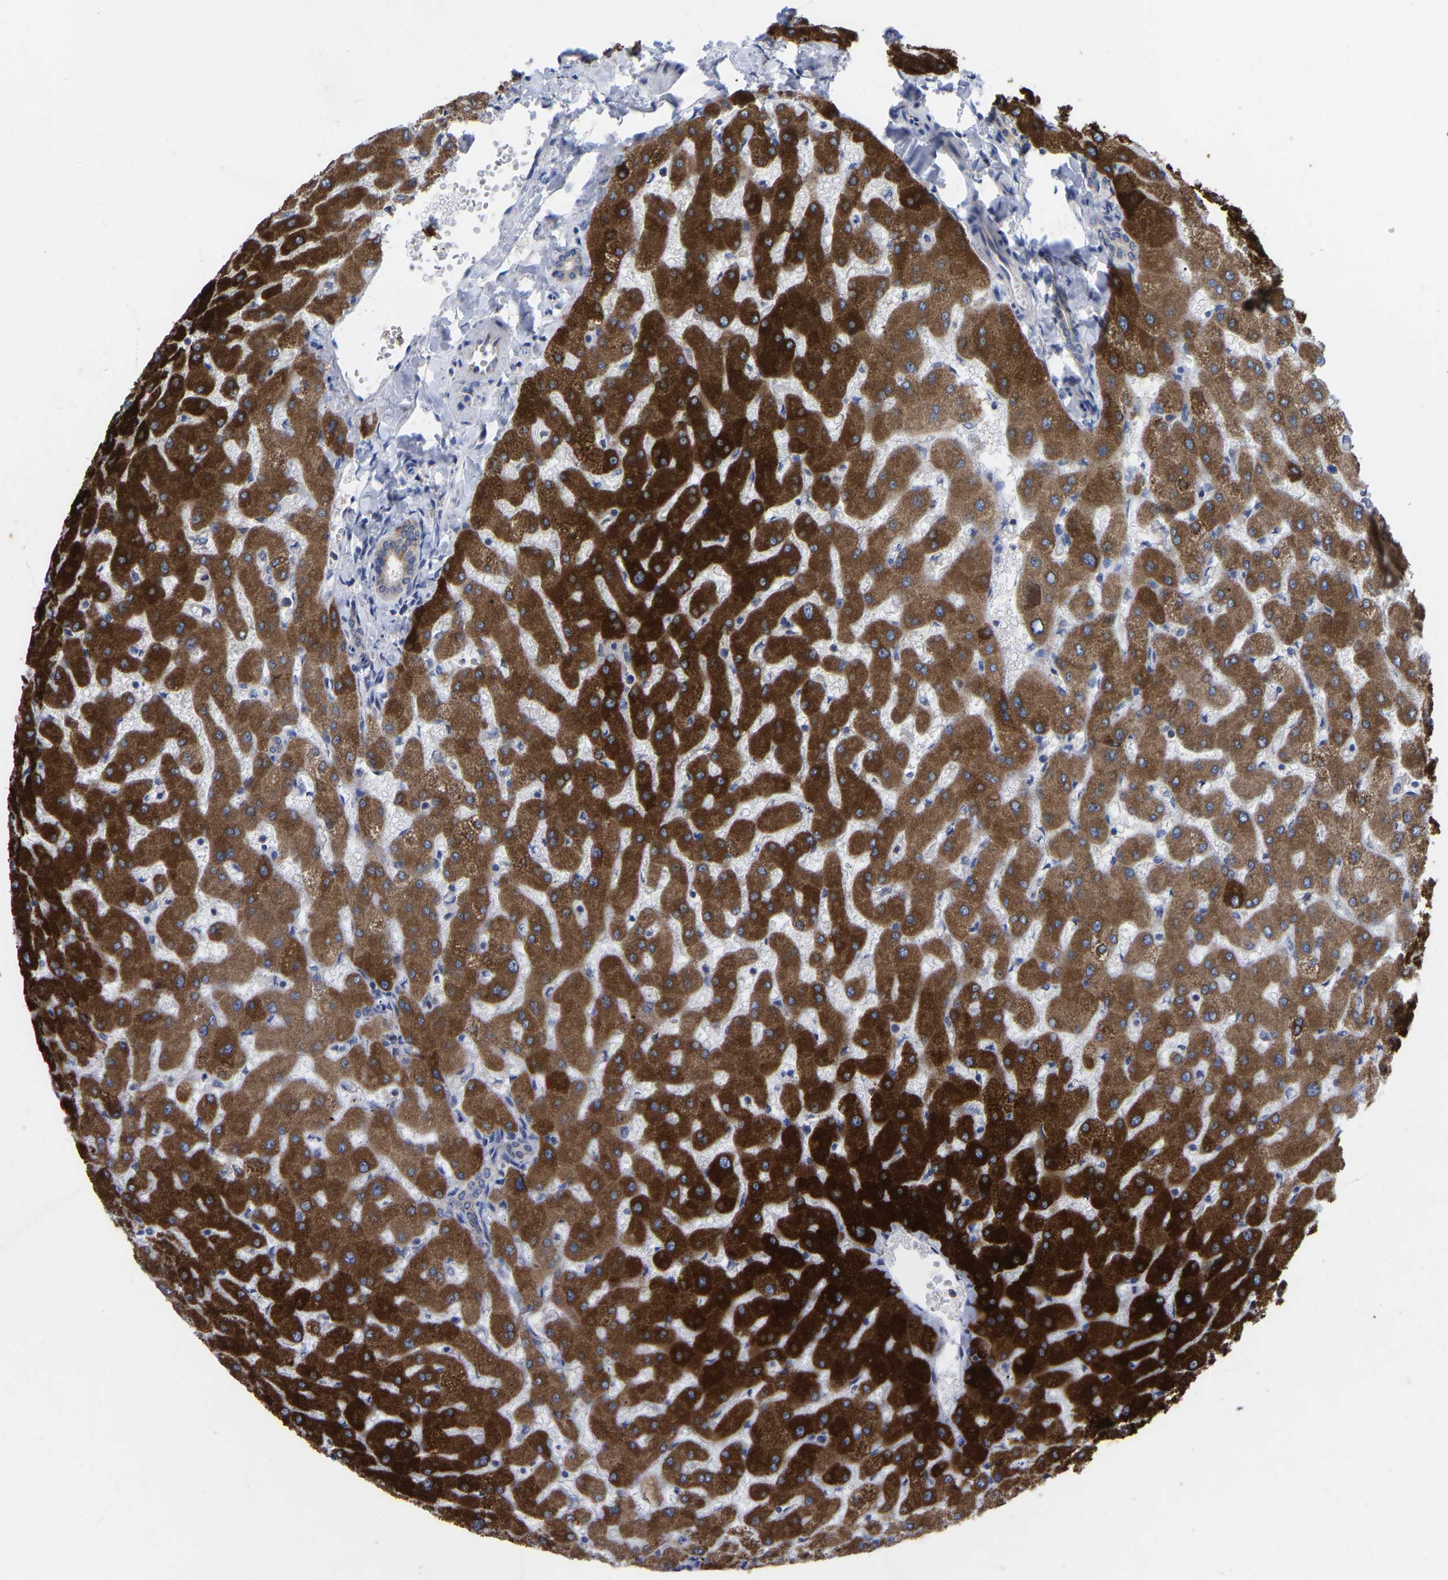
{"staining": {"intensity": "weak", "quantity": "<25%", "location": "cytoplasmic/membranous"}, "tissue": "liver", "cell_type": "Cholangiocytes", "image_type": "normal", "snomed": [{"axis": "morphology", "description": "Normal tissue, NOS"}, {"axis": "topography", "description": "Liver"}], "caption": "Immunohistochemical staining of unremarkable liver displays no significant staining in cholangiocytes.", "gene": "TCP1", "patient": {"sex": "female", "age": 63}}